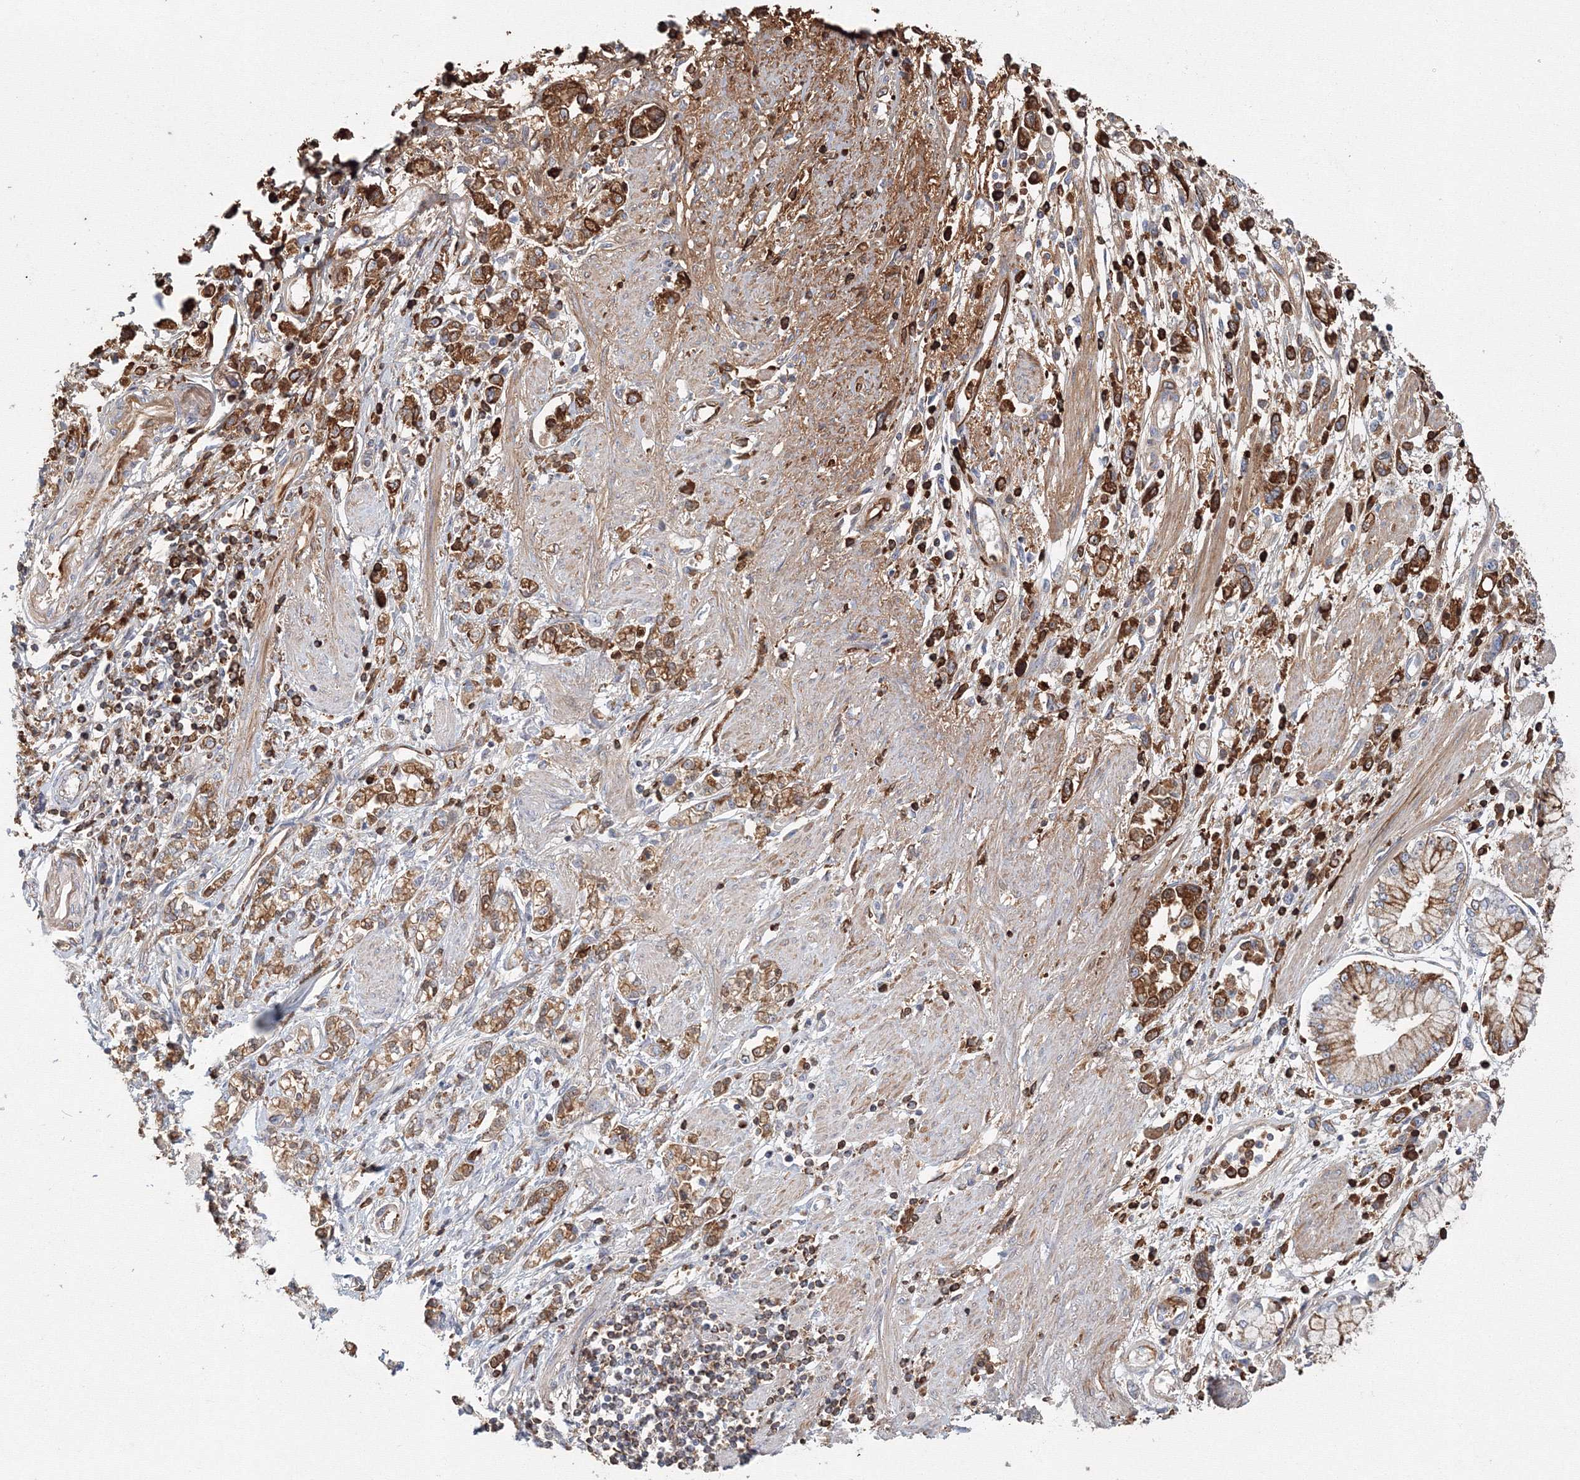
{"staining": {"intensity": "strong", "quantity": ">75%", "location": "cytoplasmic/membranous"}, "tissue": "stomach cancer", "cell_type": "Tumor cells", "image_type": "cancer", "snomed": [{"axis": "morphology", "description": "Adenocarcinoma, NOS"}, {"axis": "topography", "description": "Stomach"}], "caption": "Stomach cancer (adenocarcinoma) stained for a protein (brown) displays strong cytoplasmic/membranous positive staining in approximately >75% of tumor cells.", "gene": "GRPEL1", "patient": {"sex": "female", "age": 76}}